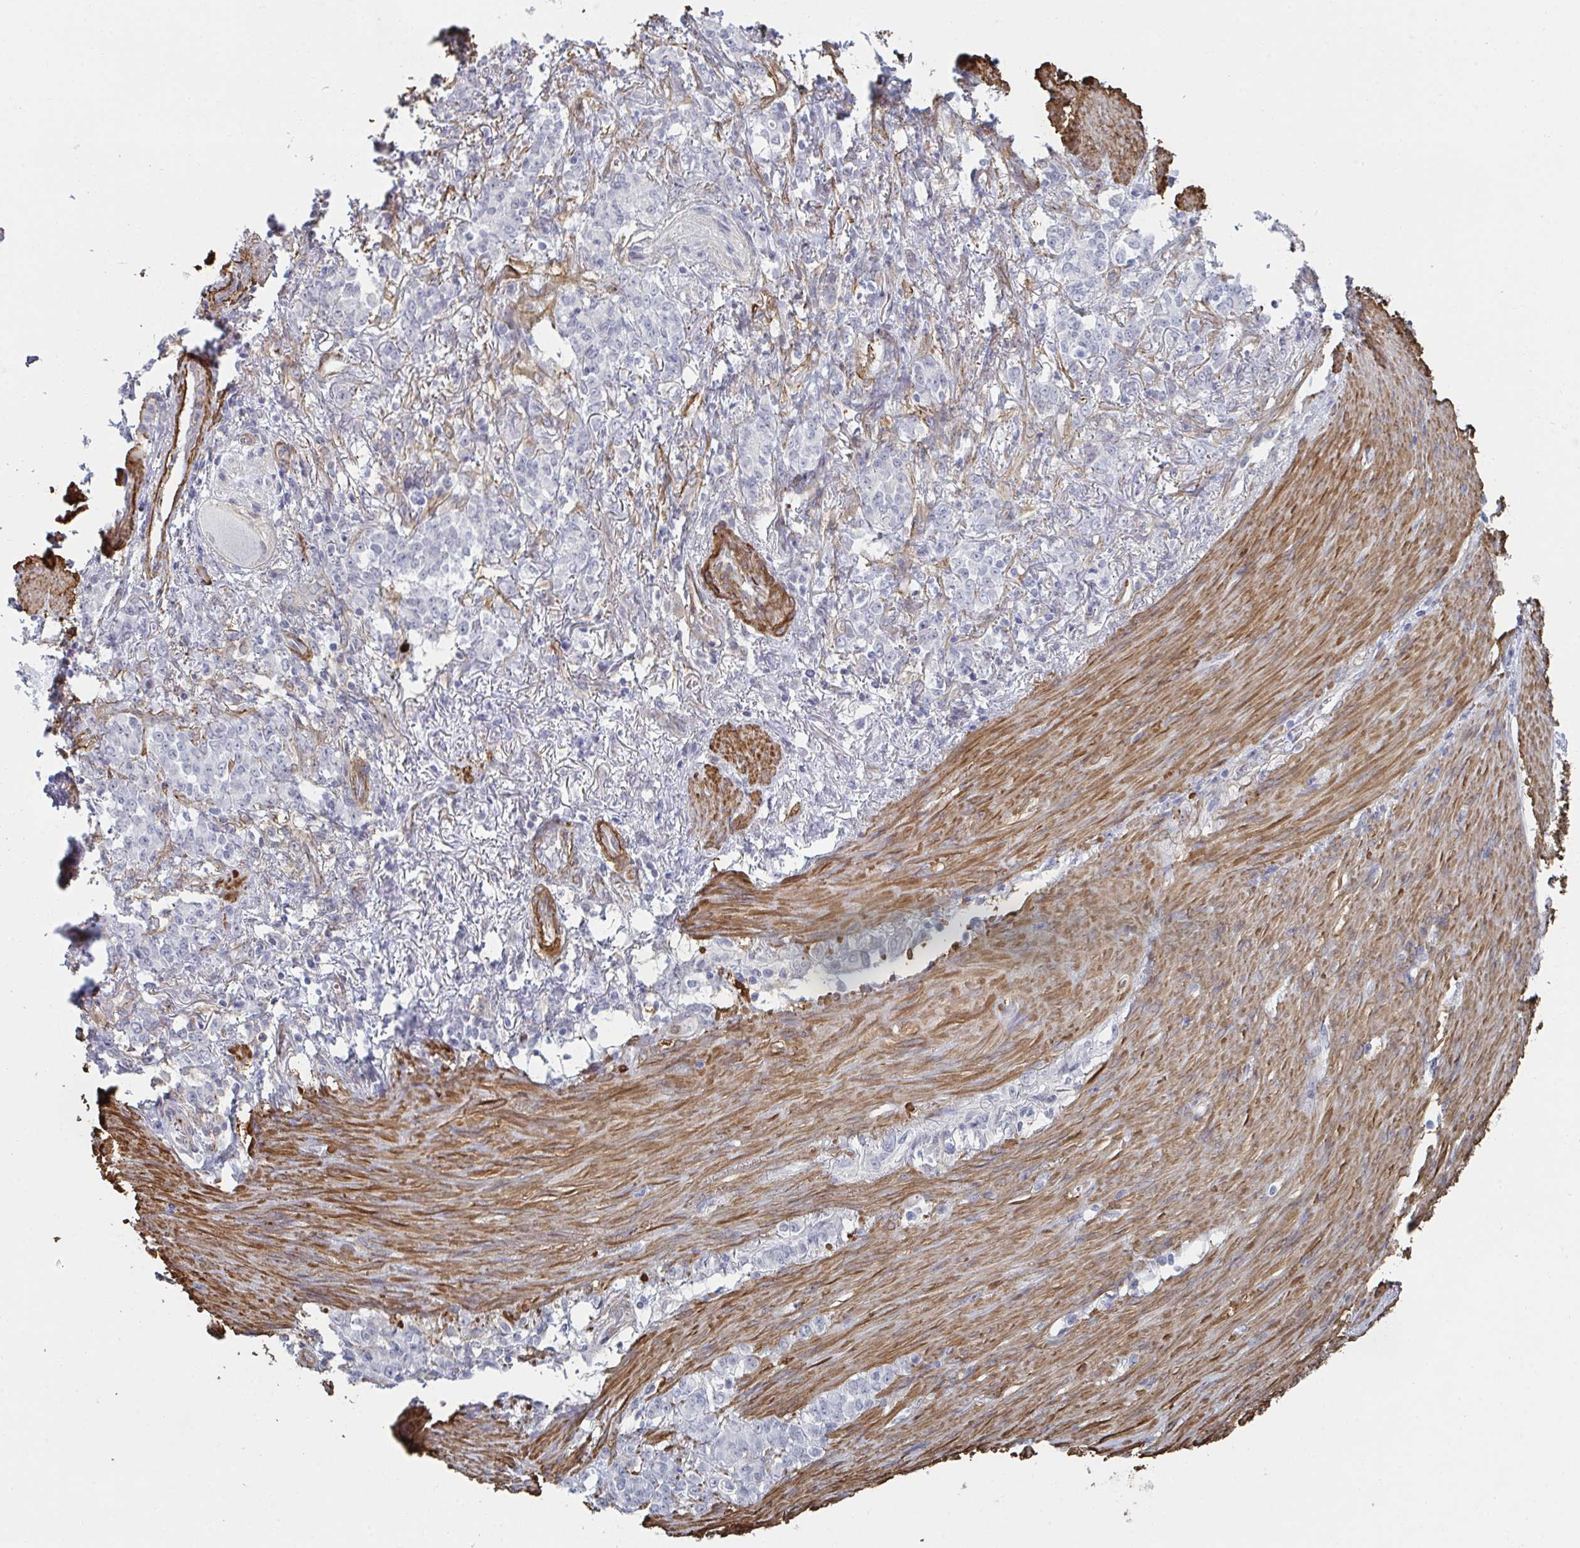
{"staining": {"intensity": "negative", "quantity": "none", "location": "none"}, "tissue": "stomach cancer", "cell_type": "Tumor cells", "image_type": "cancer", "snomed": [{"axis": "morphology", "description": "Adenocarcinoma, NOS"}, {"axis": "topography", "description": "Stomach"}], "caption": "Stomach cancer was stained to show a protein in brown. There is no significant staining in tumor cells.", "gene": "NEURL4", "patient": {"sex": "female", "age": 79}}